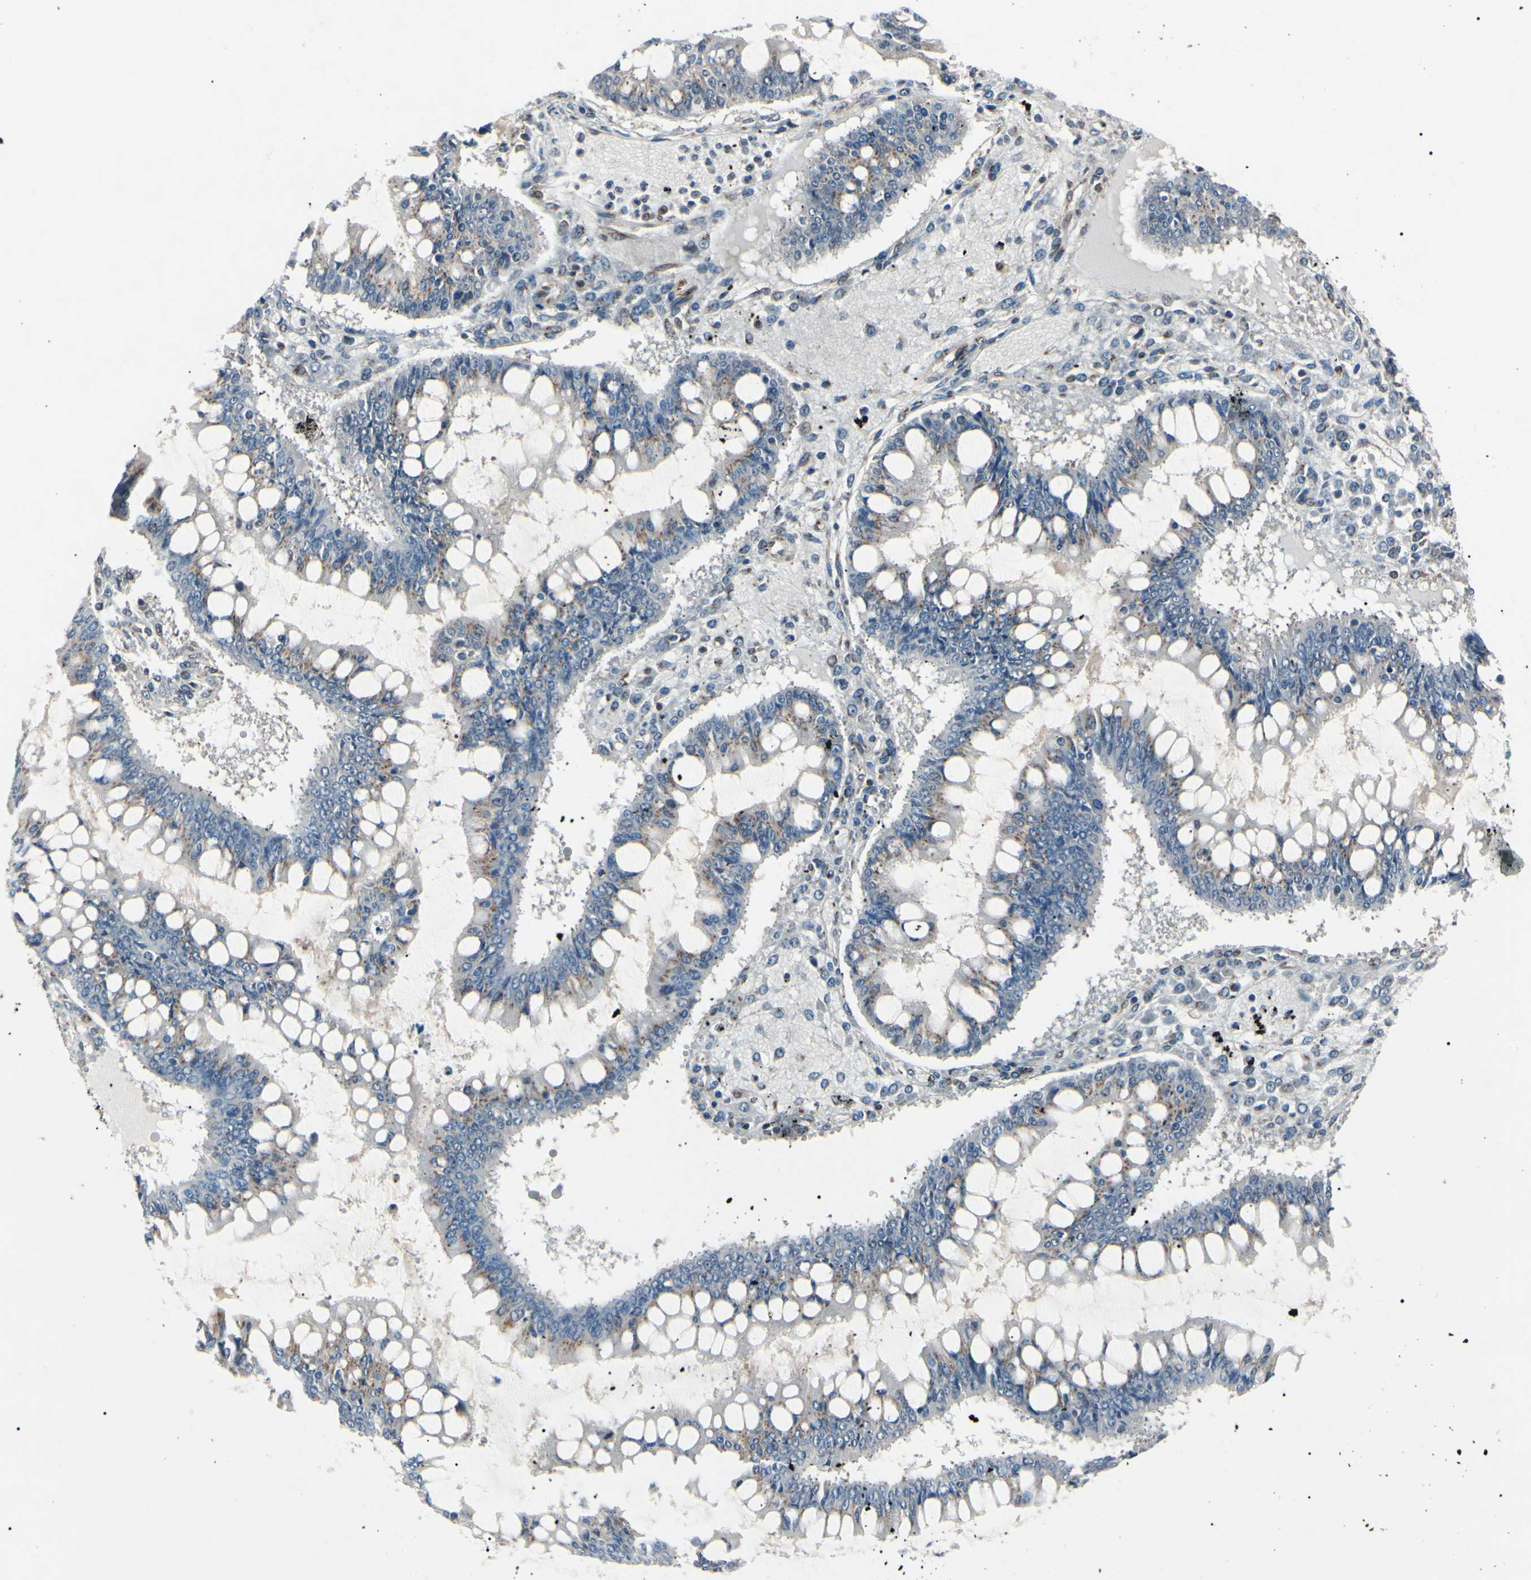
{"staining": {"intensity": "weak", "quantity": "<25%", "location": "cytoplasmic/membranous"}, "tissue": "ovarian cancer", "cell_type": "Tumor cells", "image_type": "cancer", "snomed": [{"axis": "morphology", "description": "Cystadenocarcinoma, mucinous, NOS"}, {"axis": "topography", "description": "Ovary"}], "caption": "DAB immunohistochemical staining of human ovarian cancer reveals no significant positivity in tumor cells.", "gene": "MAPRE1", "patient": {"sex": "female", "age": 73}}